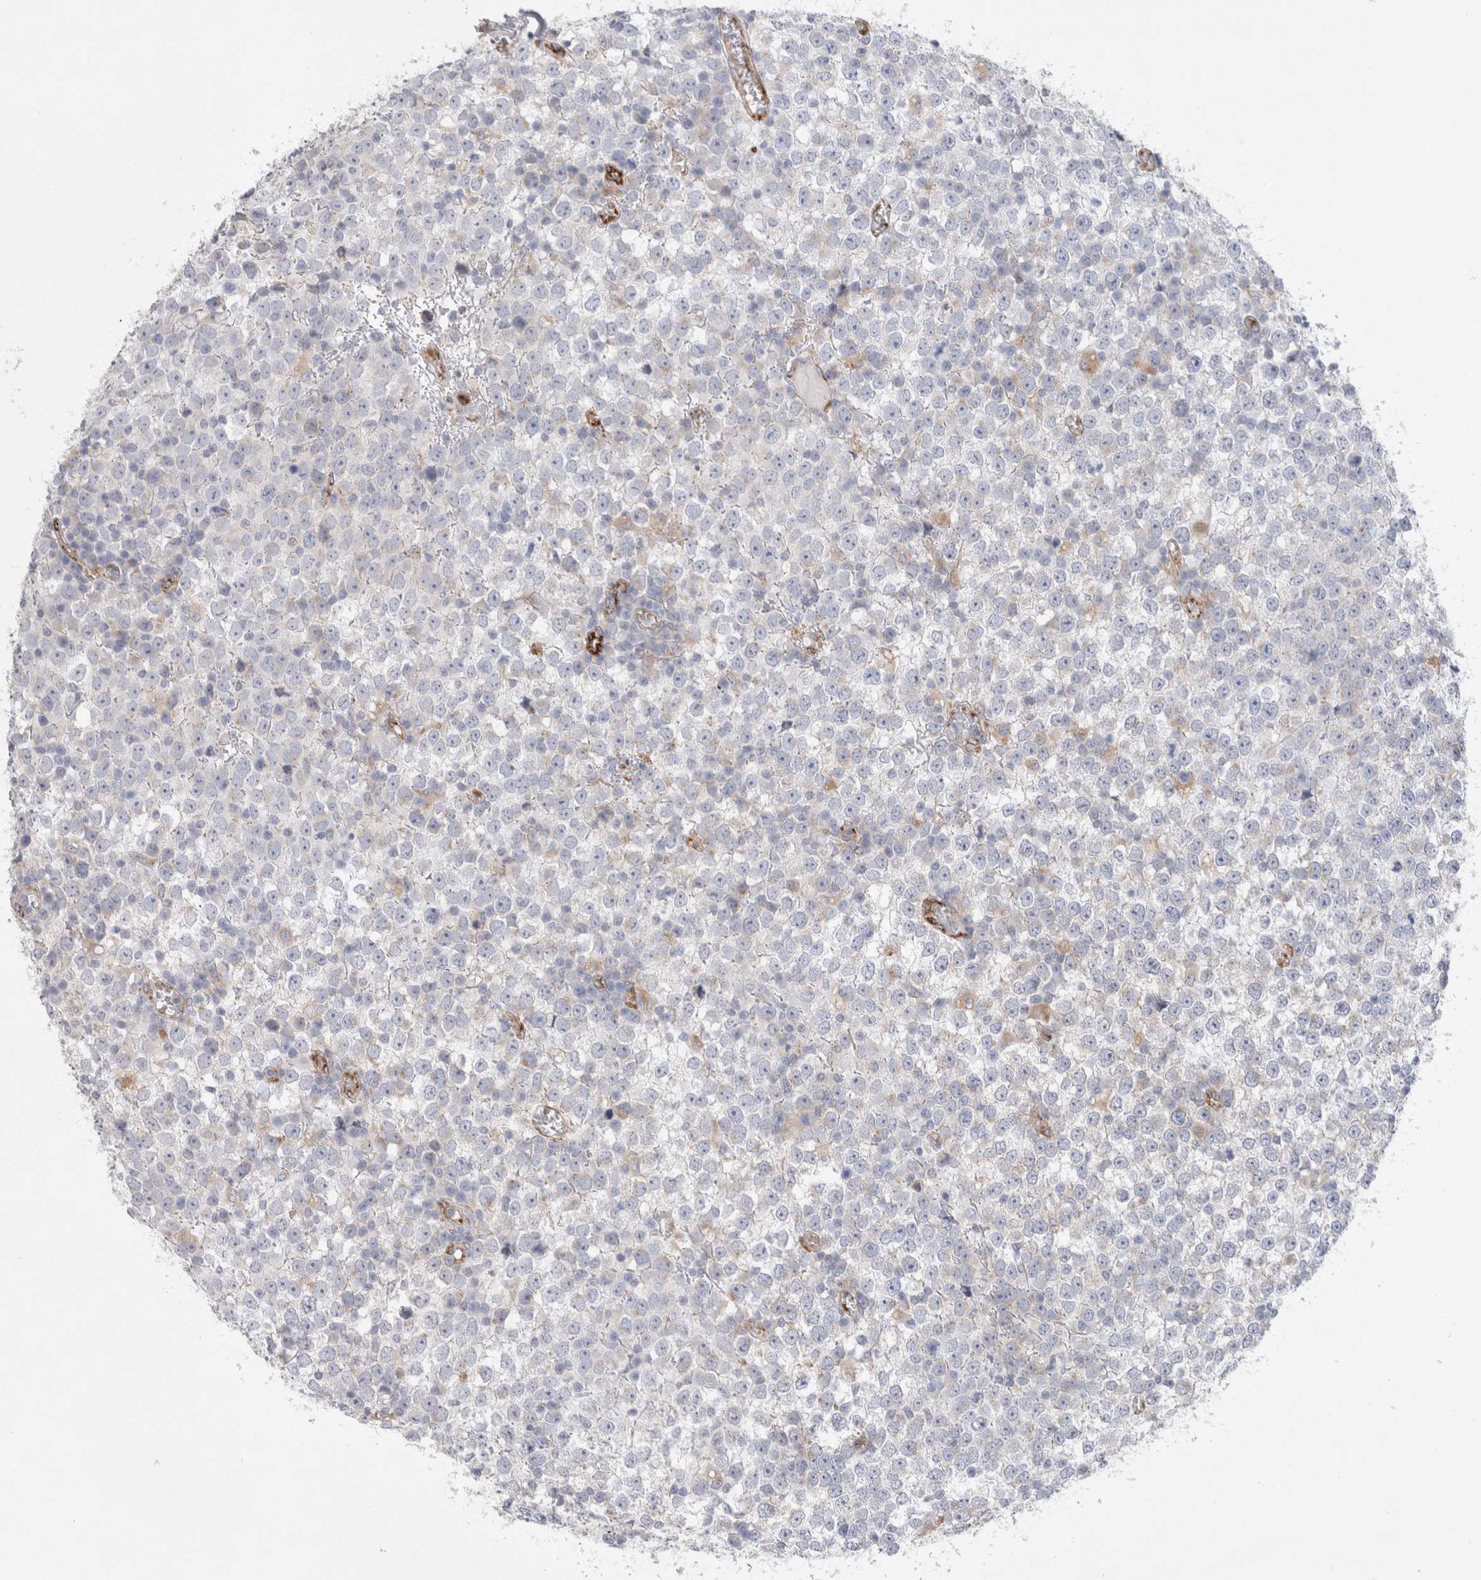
{"staining": {"intensity": "negative", "quantity": "none", "location": "none"}, "tissue": "testis cancer", "cell_type": "Tumor cells", "image_type": "cancer", "snomed": [{"axis": "morphology", "description": "Seminoma, NOS"}, {"axis": "topography", "description": "Testis"}], "caption": "This is an immunohistochemistry image of human testis cancer. There is no expression in tumor cells.", "gene": "CNPY4", "patient": {"sex": "male", "age": 65}}